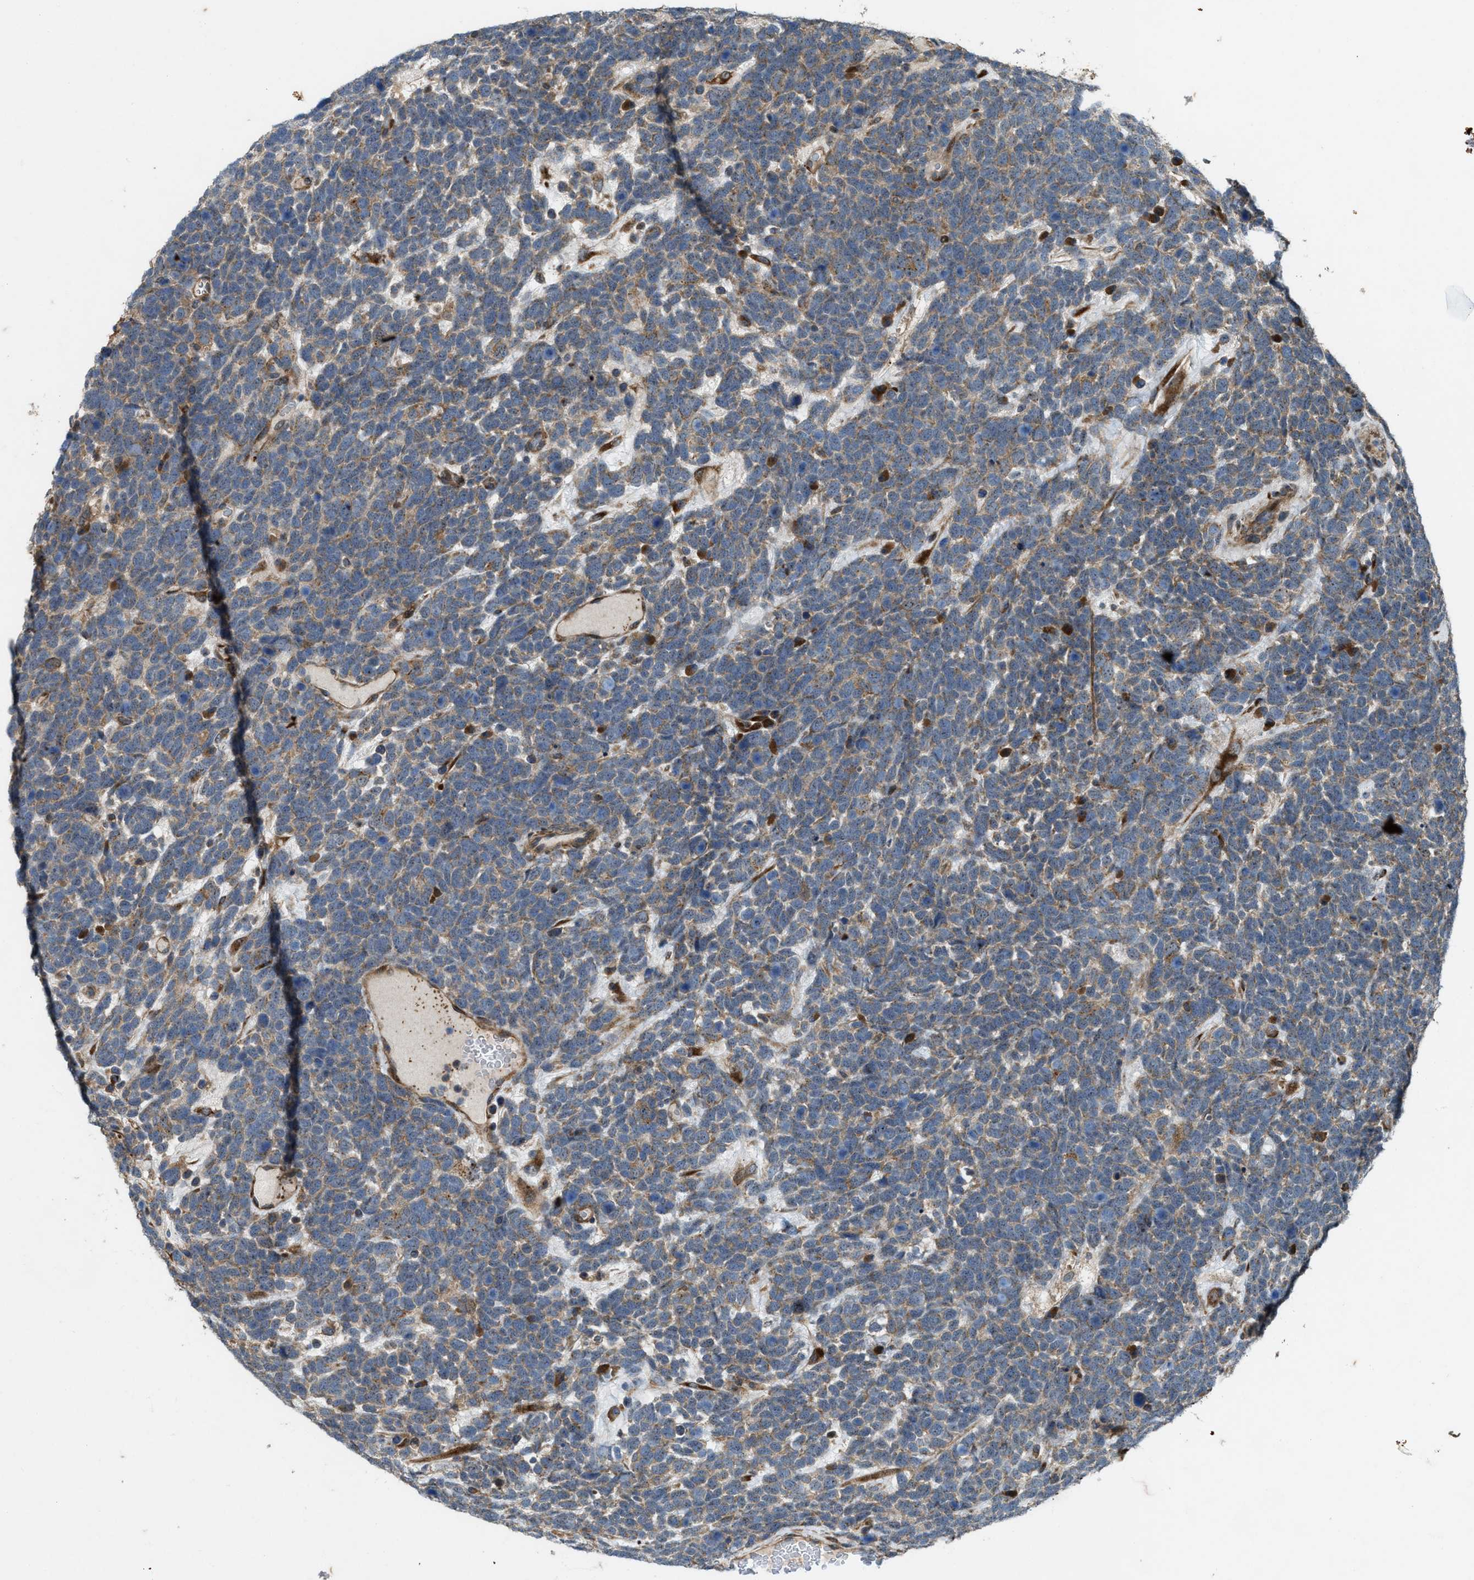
{"staining": {"intensity": "weak", "quantity": ">75%", "location": "cytoplasmic/membranous"}, "tissue": "urothelial cancer", "cell_type": "Tumor cells", "image_type": "cancer", "snomed": [{"axis": "morphology", "description": "Urothelial carcinoma, High grade"}, {"axis": "topography", "description": "Urinary bladder"}], "caption": "About >75% of tumor cells in human urothelial cancer show weak cytoplasmic/membranous protein positivity as visualized by brown immunohistochemical staining.", "gene": "LRRC72", "patient": {"sex": "female", "age": 82}}